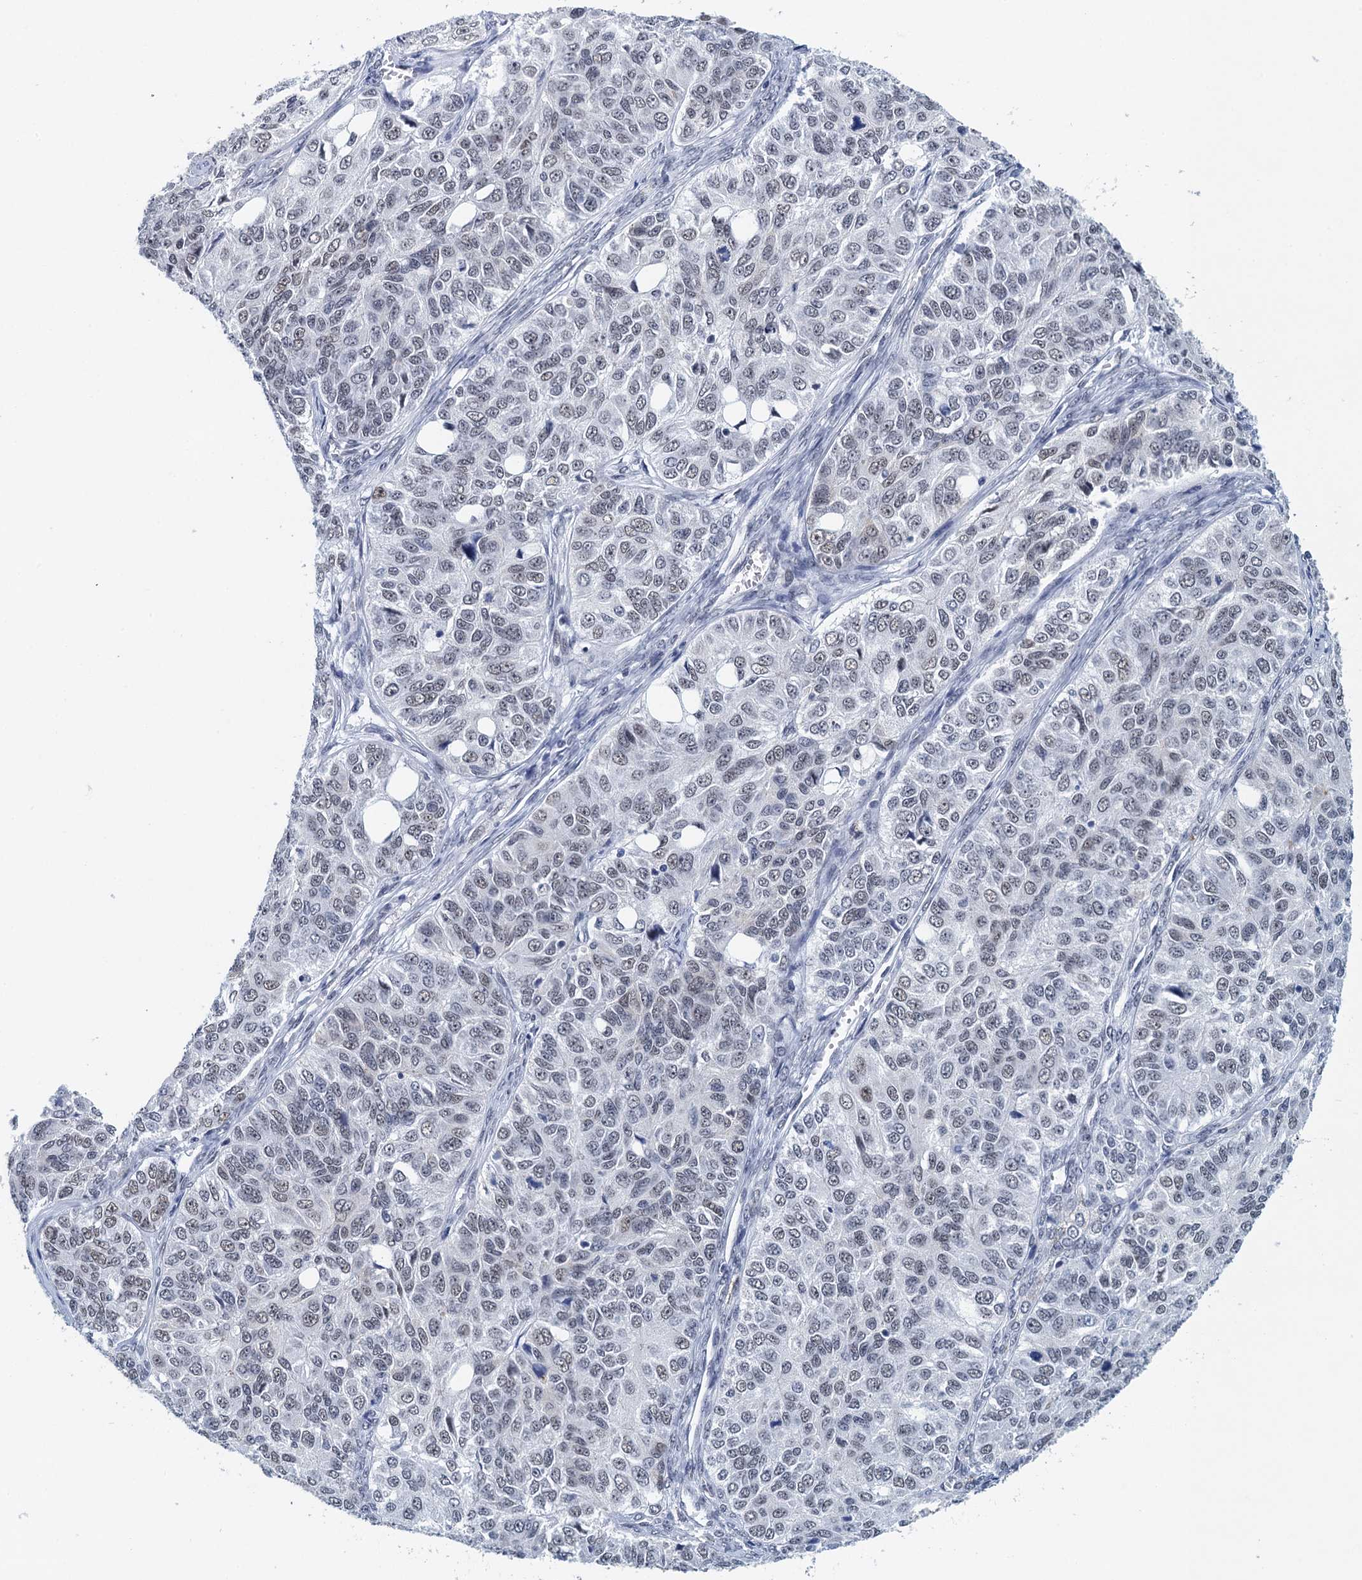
{"staining": {"intensity": "weak", "quantity": "25%-75%", "location": "nuclear"}, "tissue": "ovarian cancer", "cell_type": "Tumor cells", "image_type": "cancer", "snomed": [{"axis": "morphology", "description": "Carcinoma, endometroid"}, {"axis": "topography", "description": "Ovary"}], "caption": "Immunohistochemical staining of endometroid carcinoma (ovarian) exhibits low levels of weak nuclear expression in approximately 25%-75% of tumor cells.", "gene": "EPS8L1", "patient": {"sex": "female", "age": 51}}